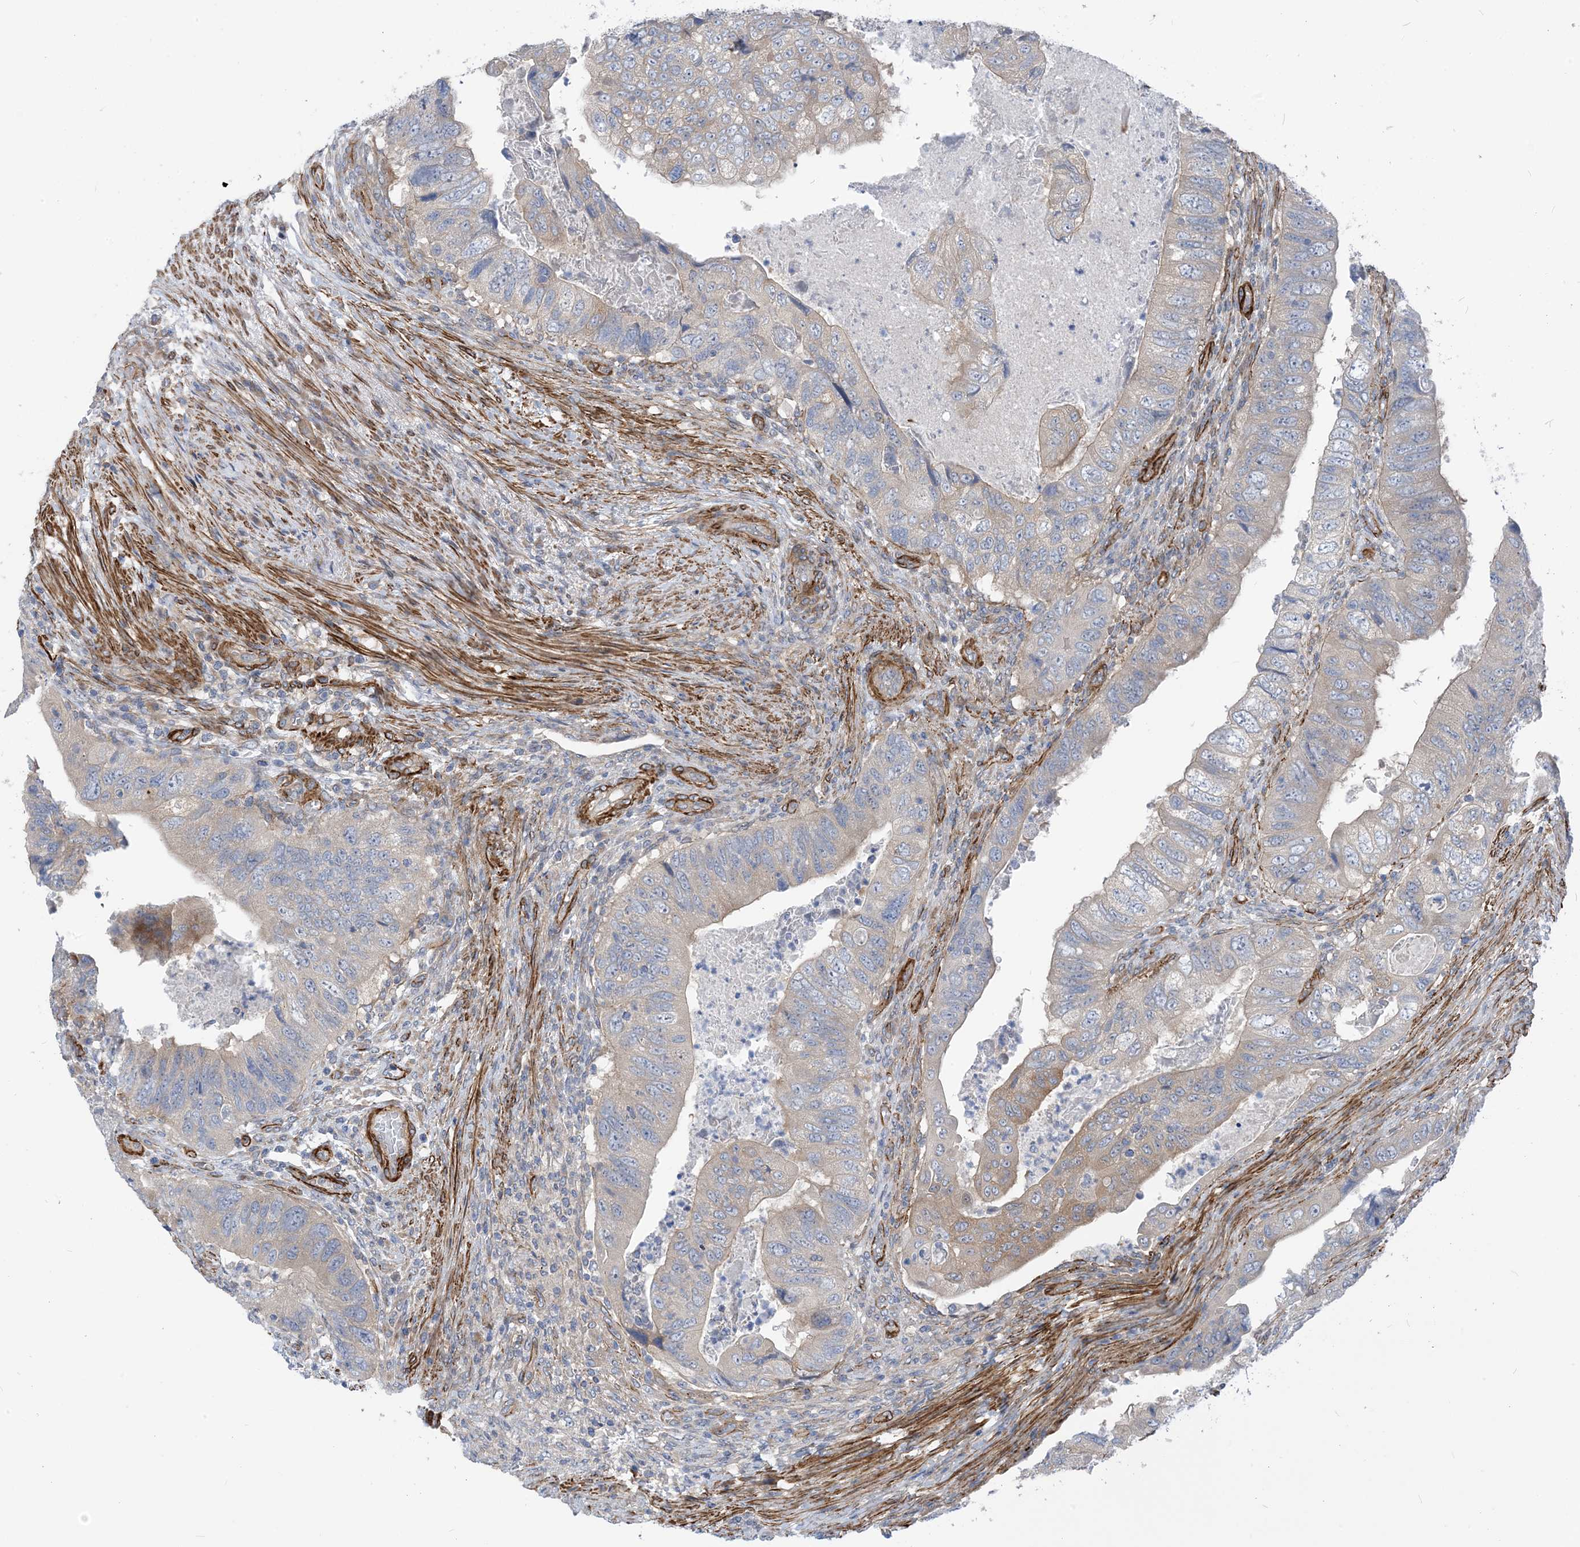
{"staining": {"intensity": "weak", "quantity": "<25%", "location": "cytoplasmic/membranous"}, "tissue": "colorectal cancer", "cell_type": "Tumor cells", "image_type": "cancer", "snomed": [{"axis": "morphology", "description": "Adenocarcinoma, NOS"}, {"axis": "topography", "description": "Rectum"}], "caption": "IHC of adenocarcinoma (colorectal) displays no staining in tumor cells. The staining is performed using DAB (3,3'-diaminobenzidine) brown chromogen with nuclei counter-stained in using hematoxylin.", "gene": "PLEKHA3", "patient": {"sex": "male", "age": 63}}